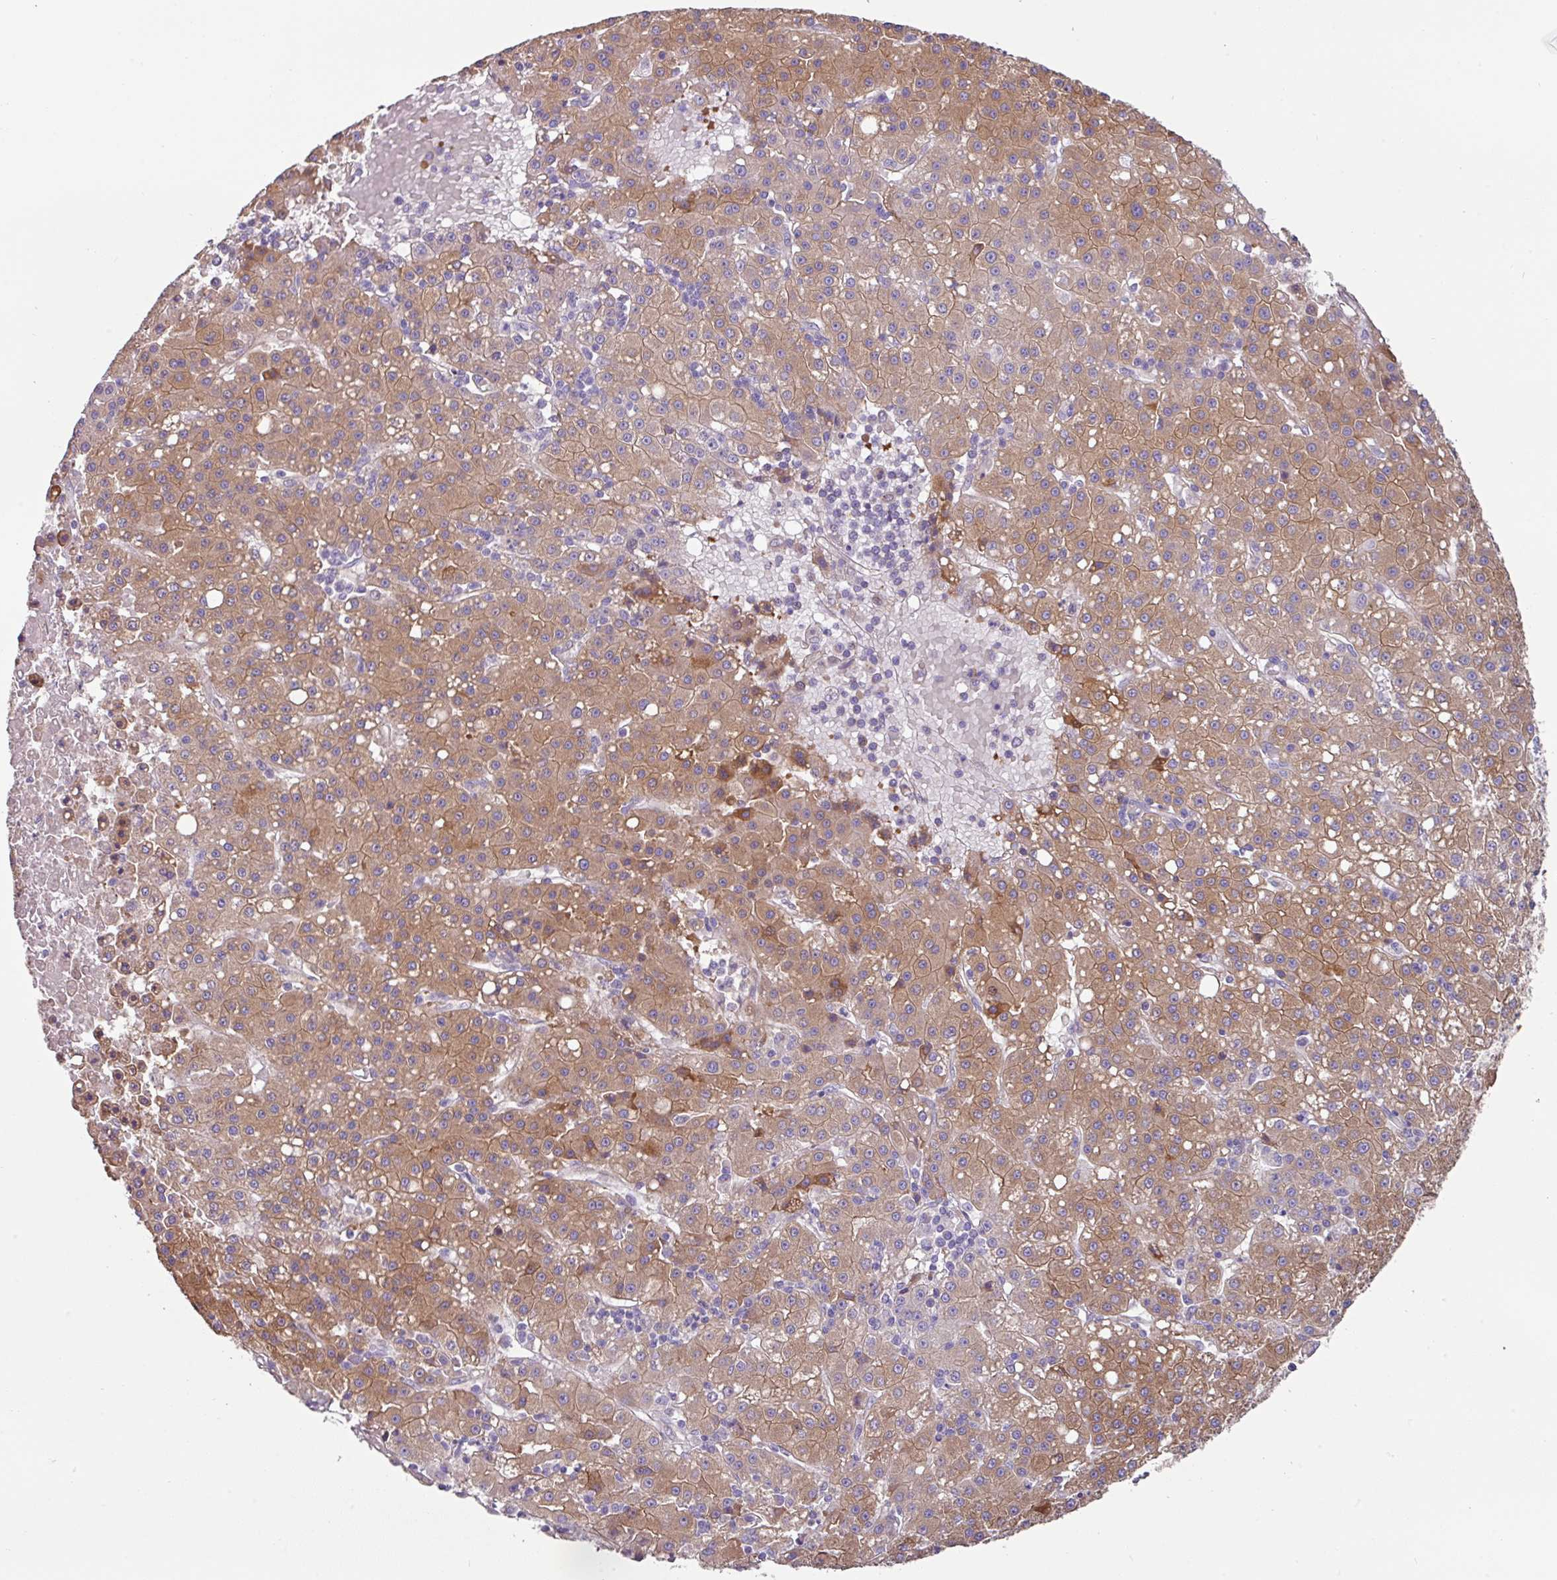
{"staining": {"intensity": "moderate", "quantity": ">75%", "location": "cytoplasmic/membranous"}, "tissue": "liver cancer", "cell_type": "Tumor cells", "image_type": "cancer", "snomed": [{"axis": "morphology", "description": "Carcinoma, Hepatocellular, NOS"}, {"axis": "topography", "description": "Liver"}], "caption": "IHC (DAB (3,3'-diaminobenzidine)) staining of hepatocellular carcinoma (liver) shows moderate cytoplasmic/membranous protein staining in approximately >75% of tumor cells.", "gene": "MRRF", "patient": {"sex": "male", "age": 76}}